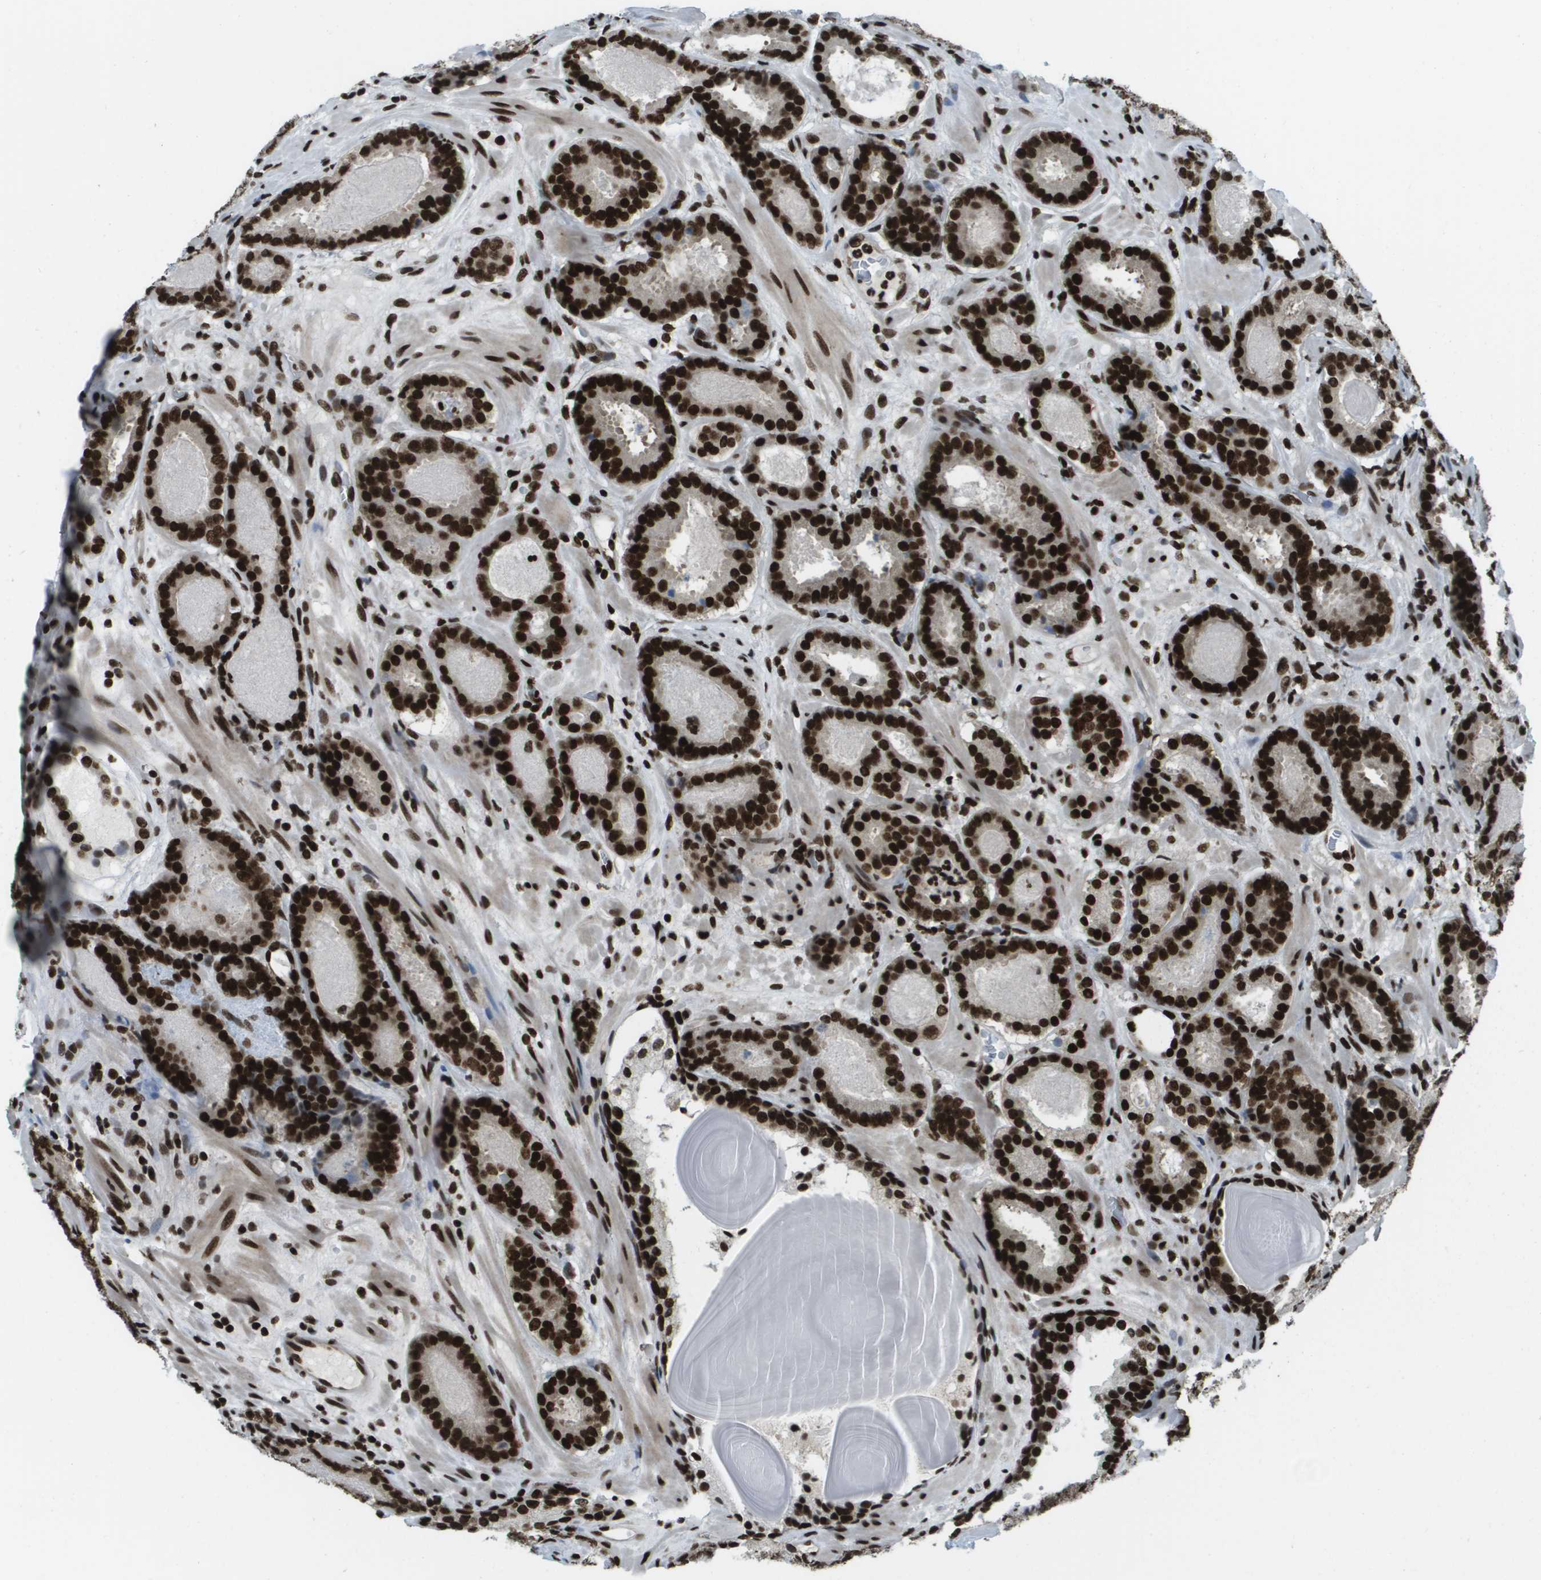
{"staining": {"intensity": "strong", "quantity": ">75%", "location": "nuclear"}, "tissue": "prostate cancer", "cell_type": "Tumor cells", "image_type": "cancer", "snomed": [{"axis": "morphology", "description": "Adenocarcinoma, Low grade"}, {"axis": "topography", "description": "Prostate"}], "caption": "Prostate low-grade adenocarcinoma tissue reveals strong nuclear staining in approximately >75% of tumor cells, visualized by immunohistochemistry. The staining was performed using DAB (3,3'-diaminobenzidine) to visualize the protein expression in brown, while the nuclei were stained in blue with hematoxylin (Magnification: 20x).", "gene": "GLYR1", "patient": {"sex": "male", "age": 69}}